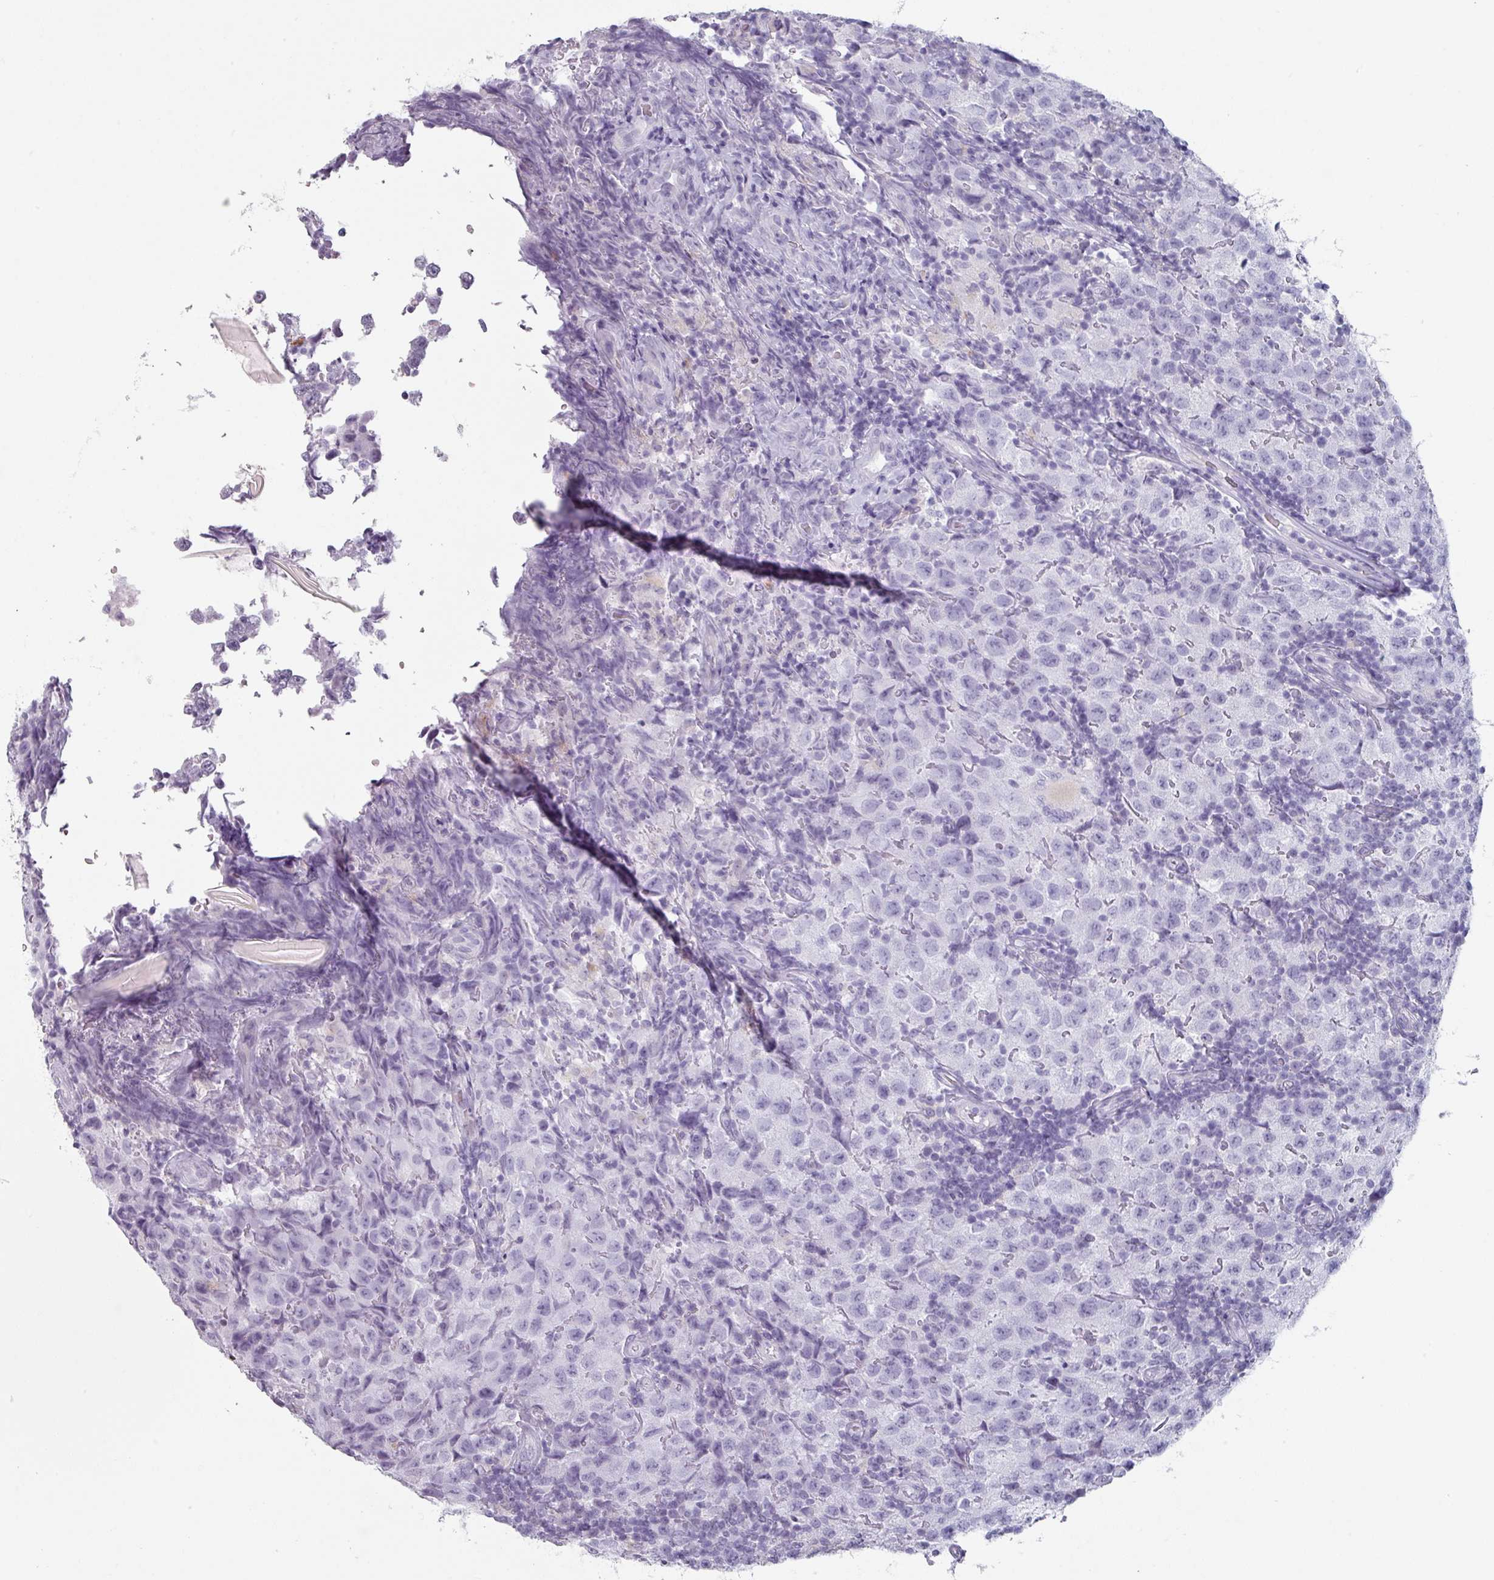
{"staining": {"intensity": "negative", "quantity": "none", "location": "none"}, "tissue": "testis cancer", "cell_type": "Tumor cells", "image_type": "cancer", "snomed": [{"axis": "morphology", "description": "Seminoma, NOS"}, {"axis": "morphology", "description": "Carcinoma, Embryonal, NOS"}, {"axis": "topography", "description": "Testis"}], "caption": "Tumor cells show no significant protein staining in seminoma (testis).", "gene": "SLC35G2", "patient": {"sex": "male", "age": 41}}